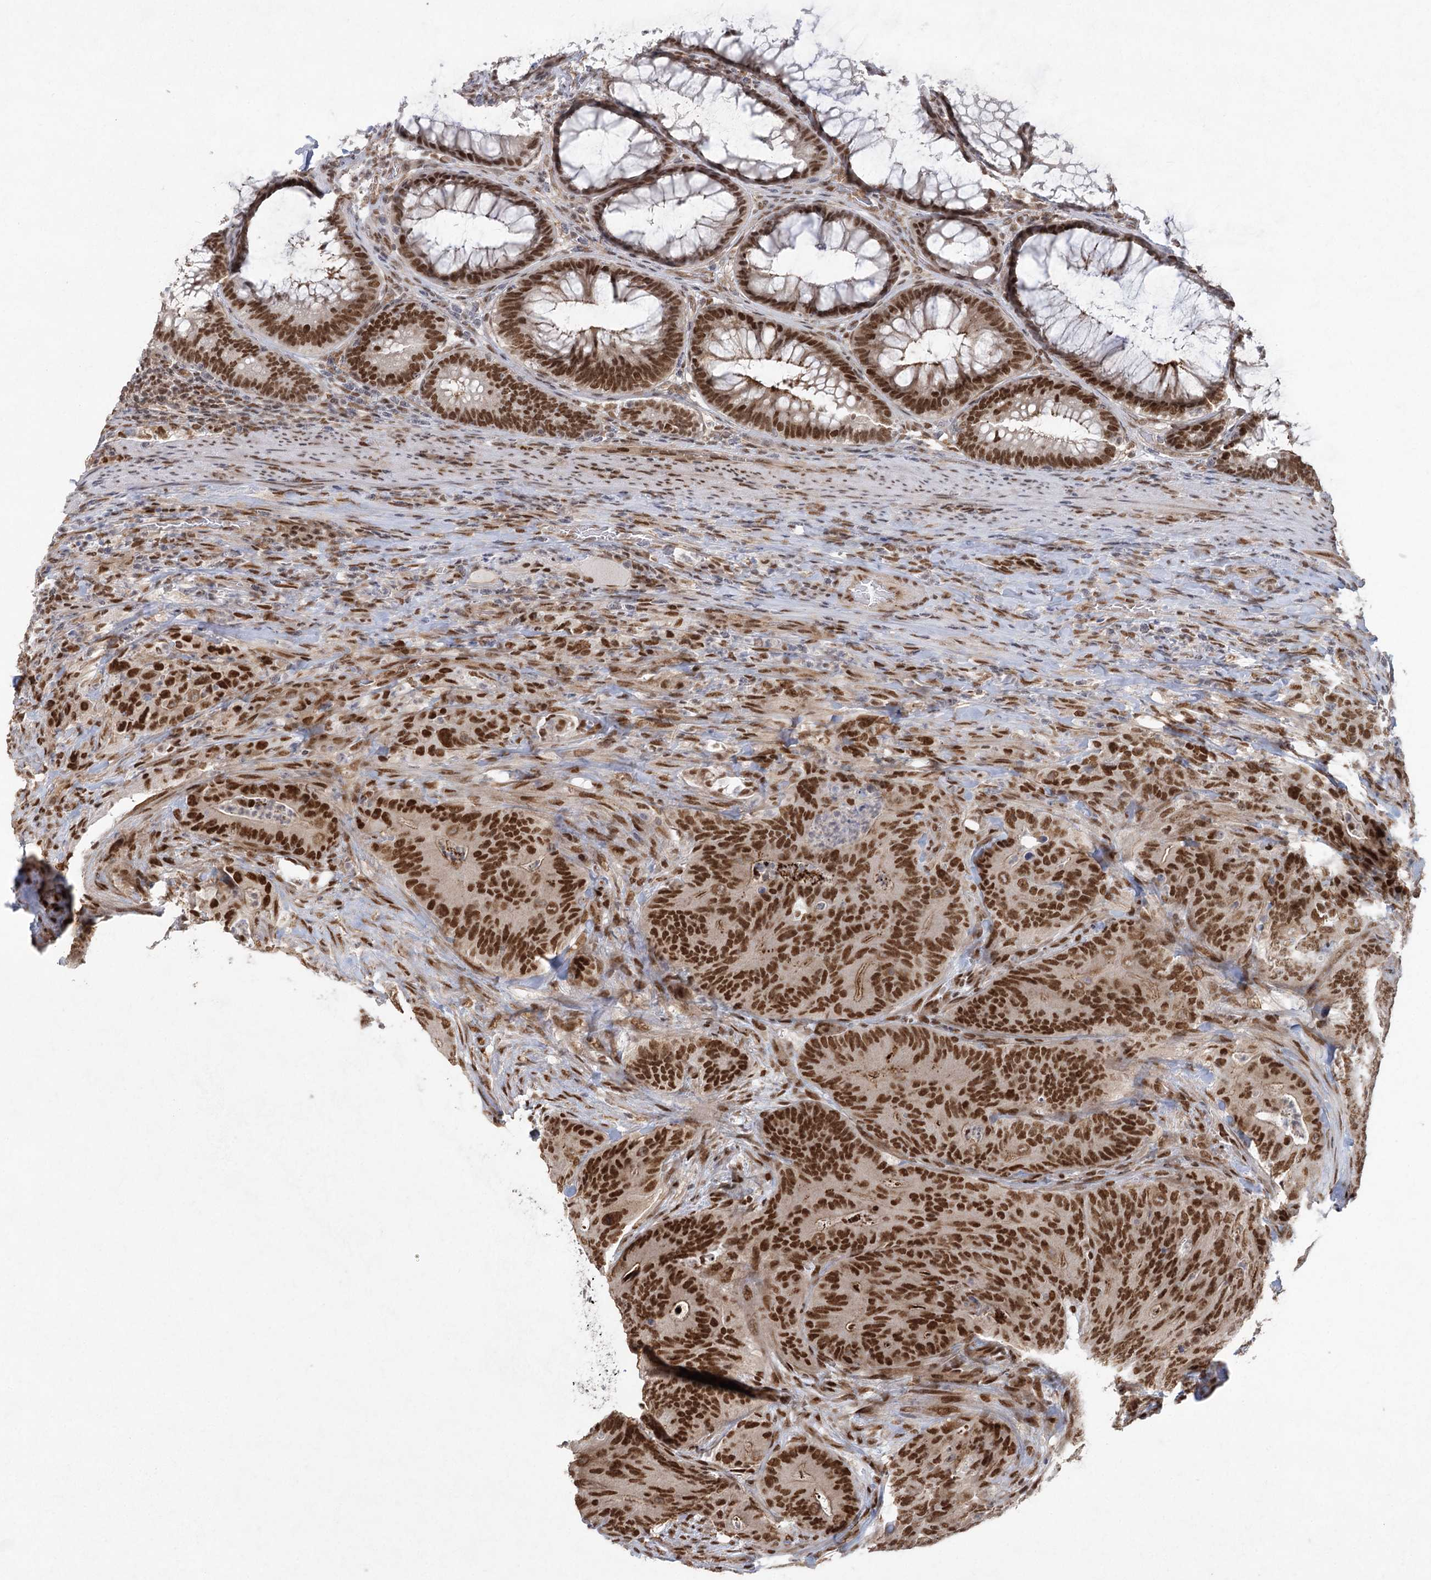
{"staining": {"intensity": "strong", "quantity": ">75%", "location": "nuclear"}, "tissue": "colorectal cancer", "cell_type": "Tumor cells", "image_type": "cancer", "snomed": [{"axis": "morphology", "description": "Normal tissue, NOS"}, {"axis": "topography", "description": "Colon"}], "caption": "Colorectal cancer stained with immunohistochemistry demonstrates strong nuclear positivity in approximately >75% of tumor cells.", "gene": "ZCCHC8", "patient": {"sex": "female", "age": 82}}